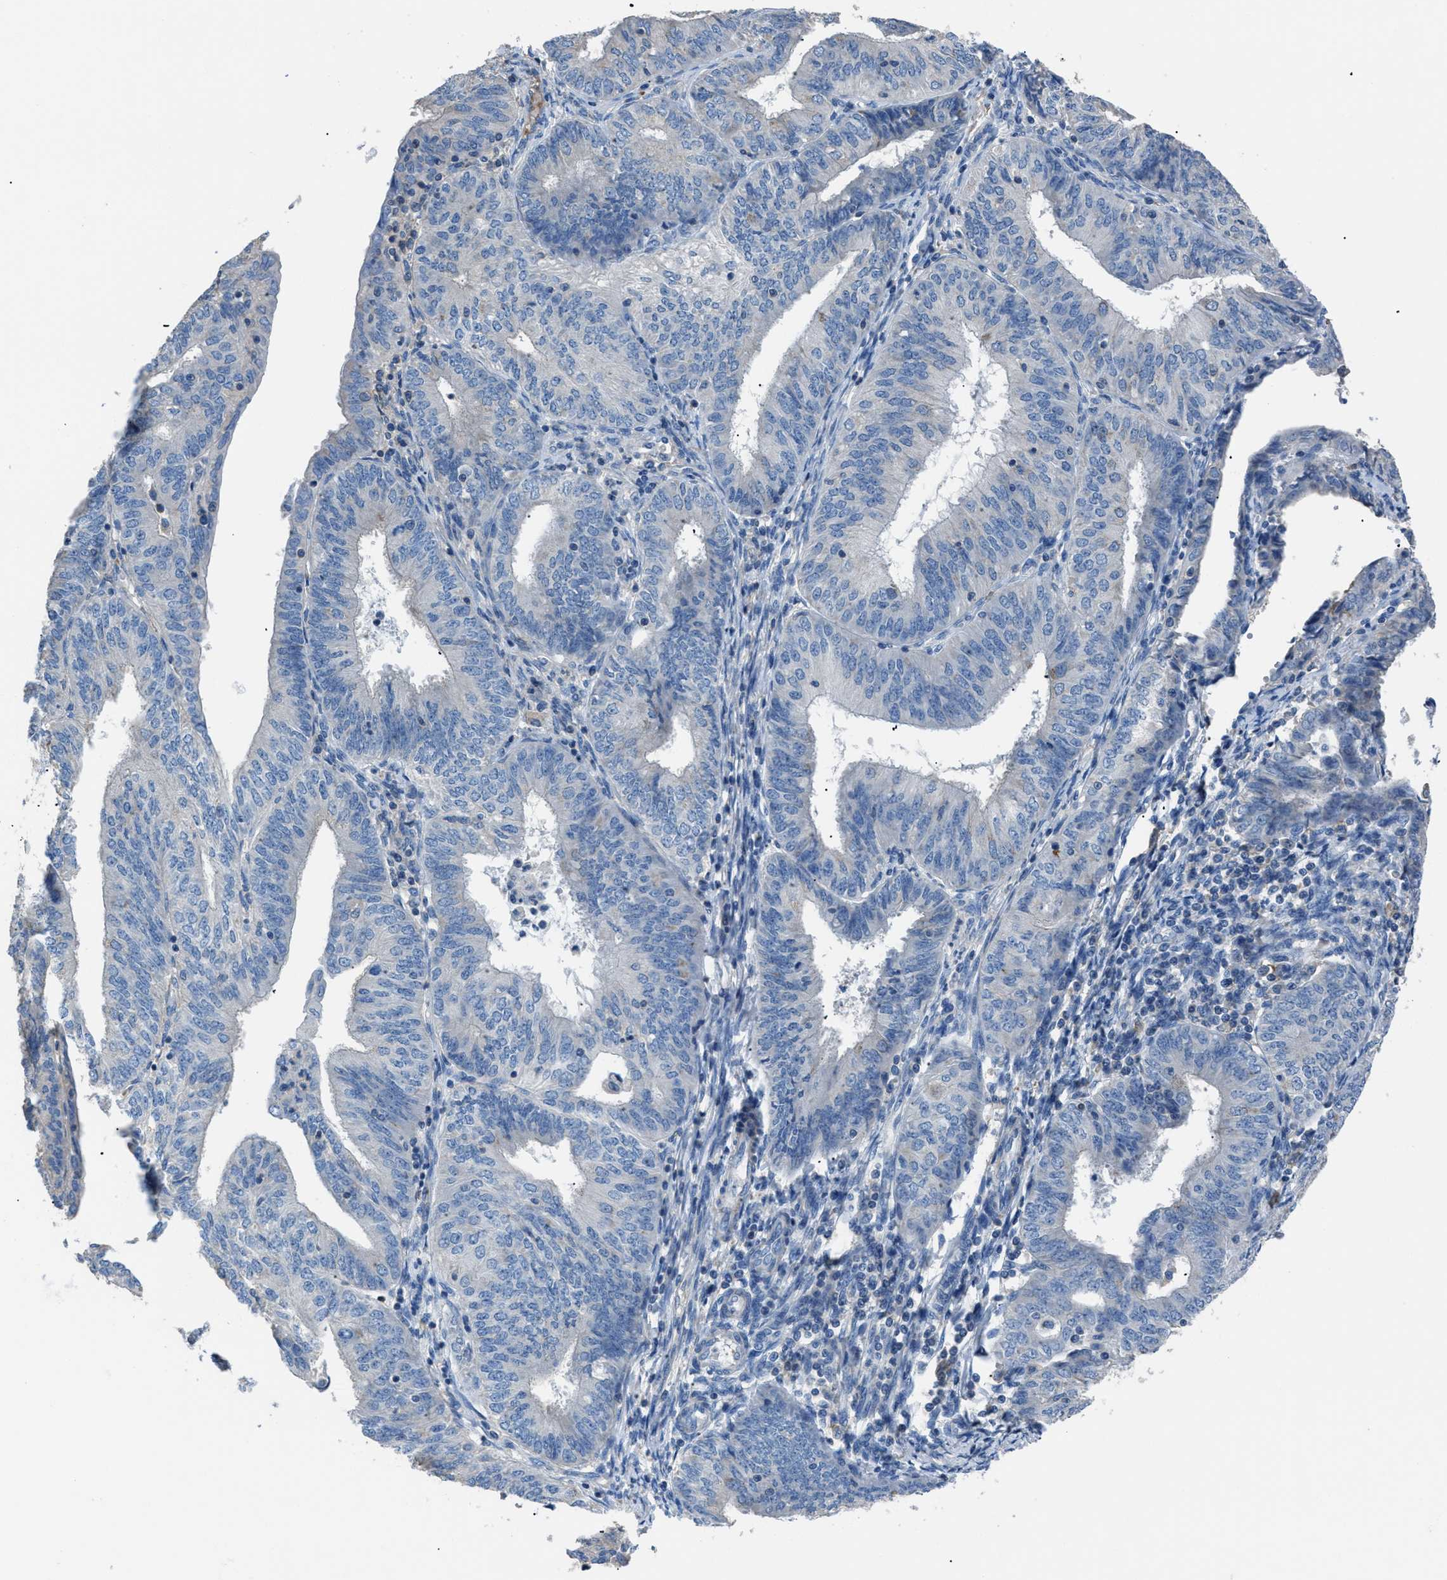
{"staining": {"intensity": "negative", "quantity": "none", "location": "none"}, "tissue": "endometrial cancer", "cell_type": "Tumor cells", "image_type": "cancer", "snomed": [{"axis": "morphology", "description": "Adenocarcinoma, NOS"}, {"axis": "topography", "description": "Endometrium"}], "caption": "DAB (3,3'-diaminobenzidine) immunohistochemical staining of endometrial cancer (adenocarcinoma) reveals no significant staining in tumor cells.", "gene": "SGCZ", "patient": {"sex": "female", "age": 58}}